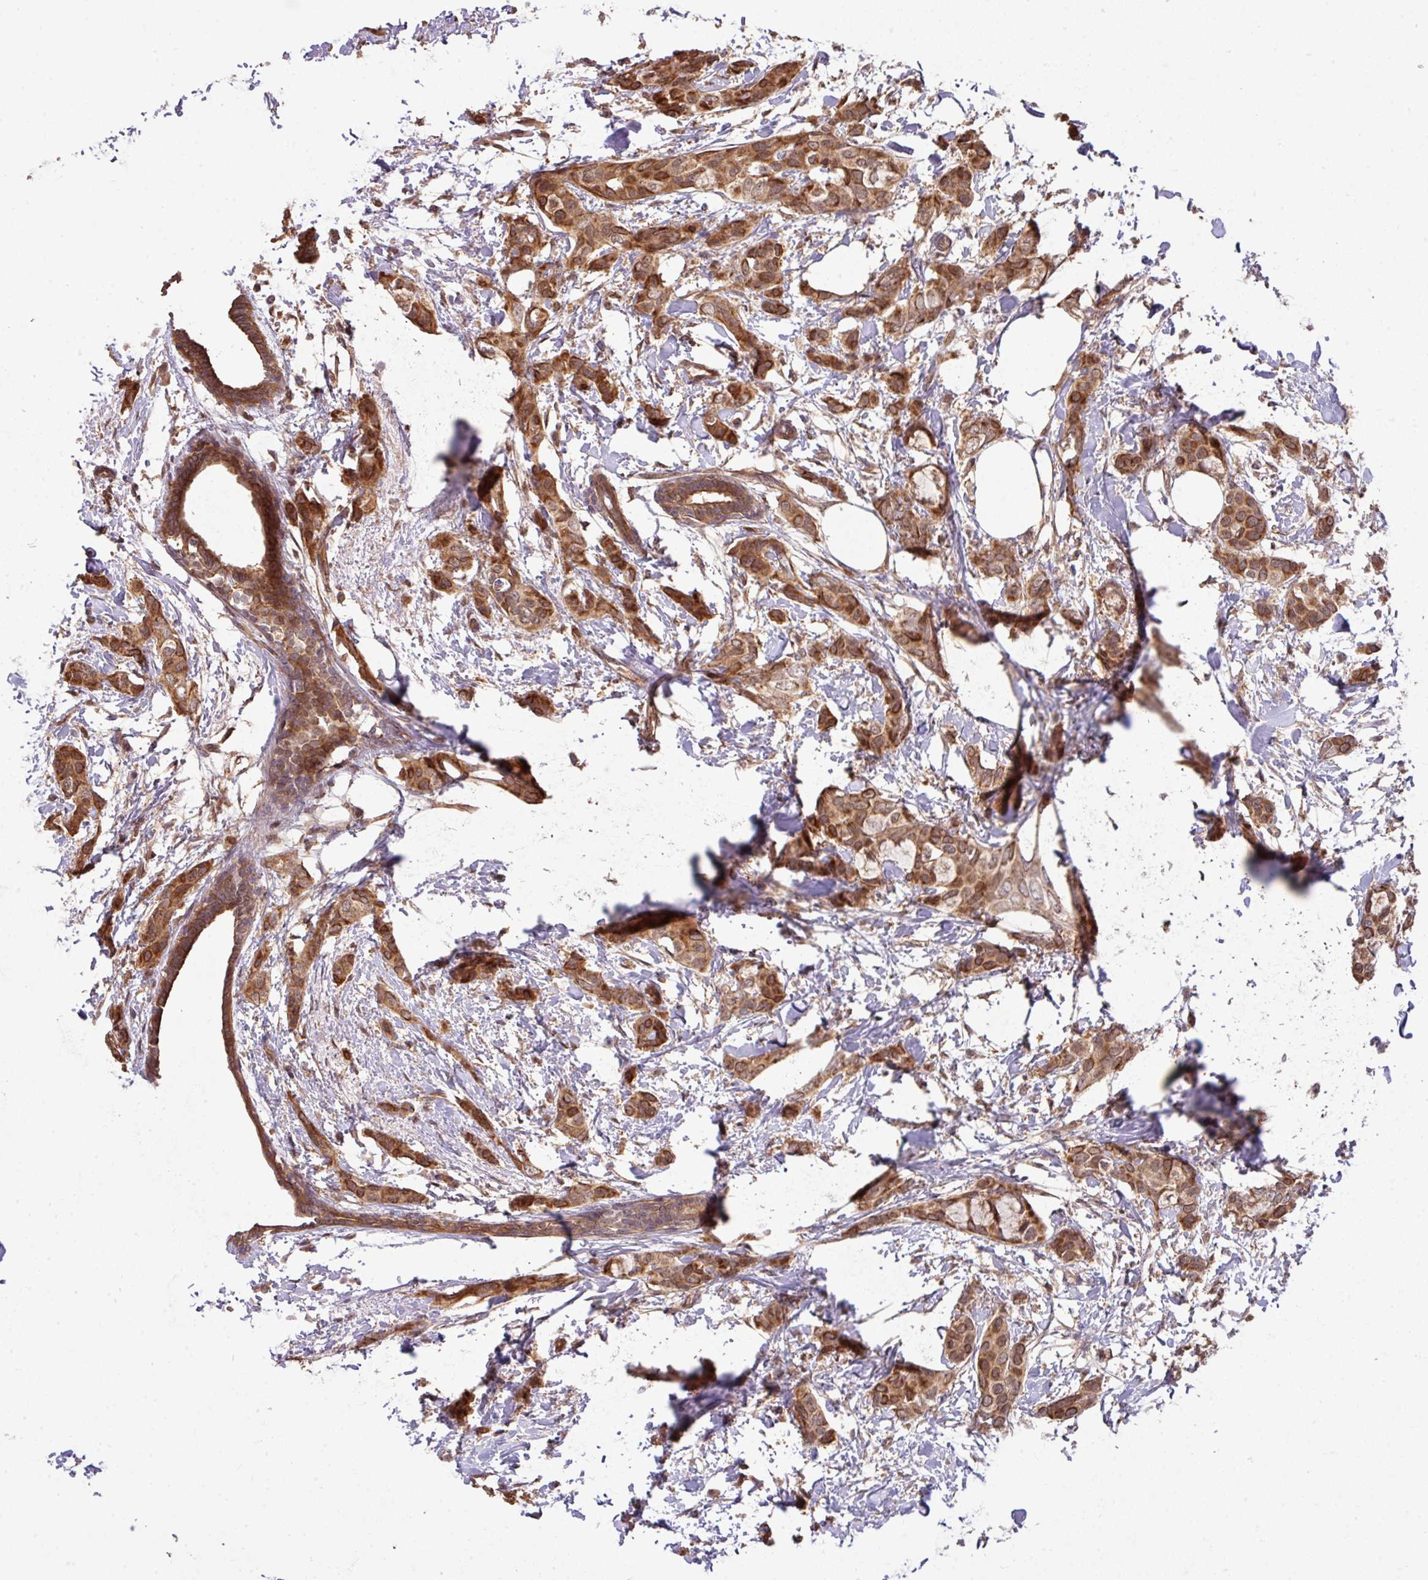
{"staining": {"intensity": "moderate", "quantity": ">75%", "location": "cytoplasmic/membranous,nuclear"}, "tissue": "breast cancer", "cell_type": "Tumor cells", "image_type": "cancer", "snomed": [{"axis": "morphology", "description": "Duct carcinoma"}, {"axis": "topography", "description": "Breast"}], "caption": "A histopathology image of human breast cancer stained for a protein demonstrates moderate cytoplasmic/membranous and nuclear brown staining in tumor cells.", "gene": "ARPIN", "patient": {"sex": "female", "age": 73}}